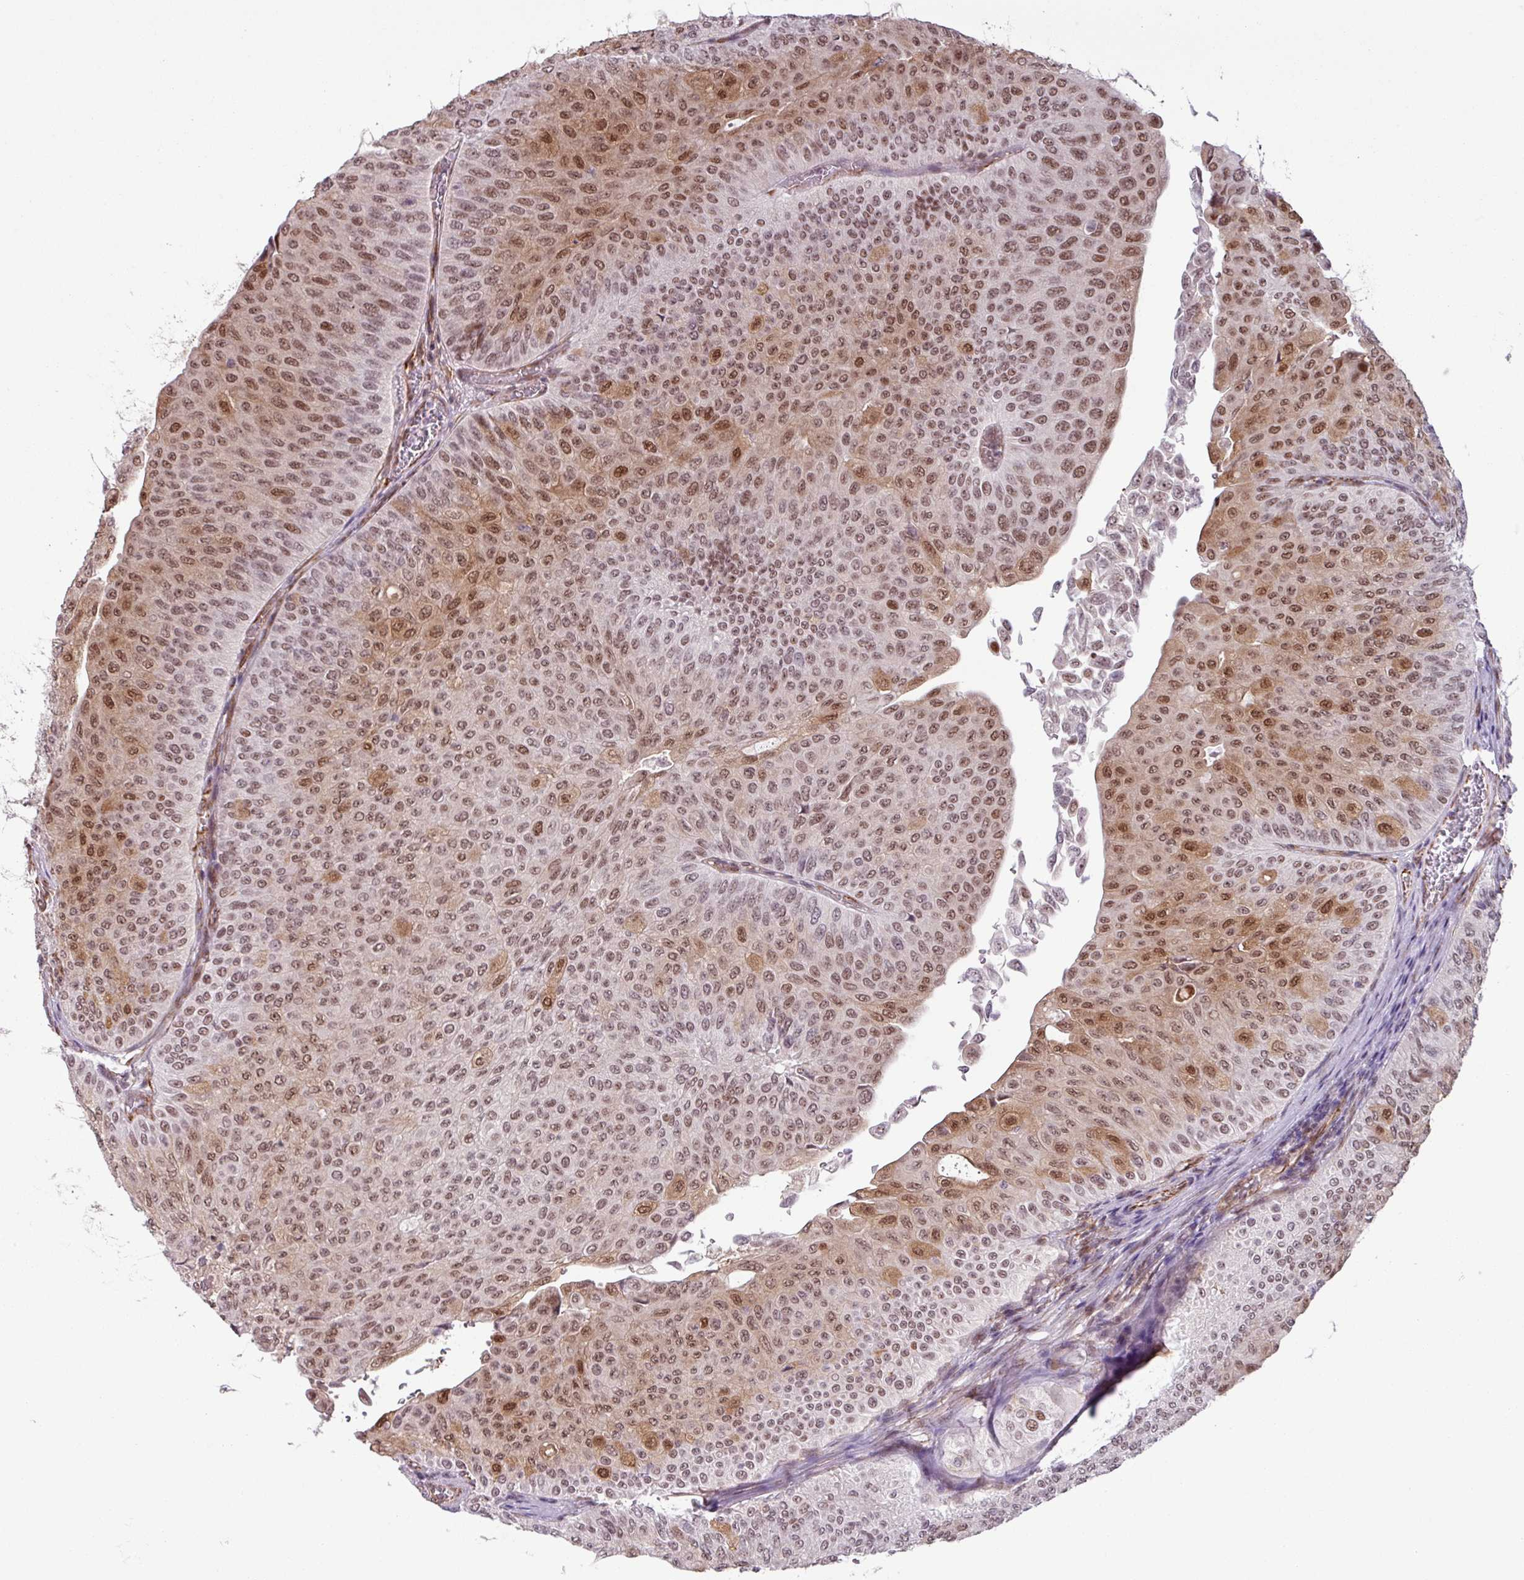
{"staining": {"intensity": "moderate", "quantity": ">75%", "location": "cytoplasmic/membranous,nuclear"}, "tissue": "urothelial cancer", "cell_type": "Tumor cells", "image_type": "cancer", "snomed": [{"axis": "morphology", "description": "Urothelial carcinoma, NOS"}, {"axis": "topography", "description": "Urinary bladder"}], "caption": "Urothelial cancer stained for a protein displays moderate cytoplasmic/membranous and nuclear positivity in tumor cells. (DAB (3,3'-diaminobenzidine) IHC with brightfield microscopy, high magnification).", "gene": "CHD3", "patient": {"sex": "male", "age": 59}}